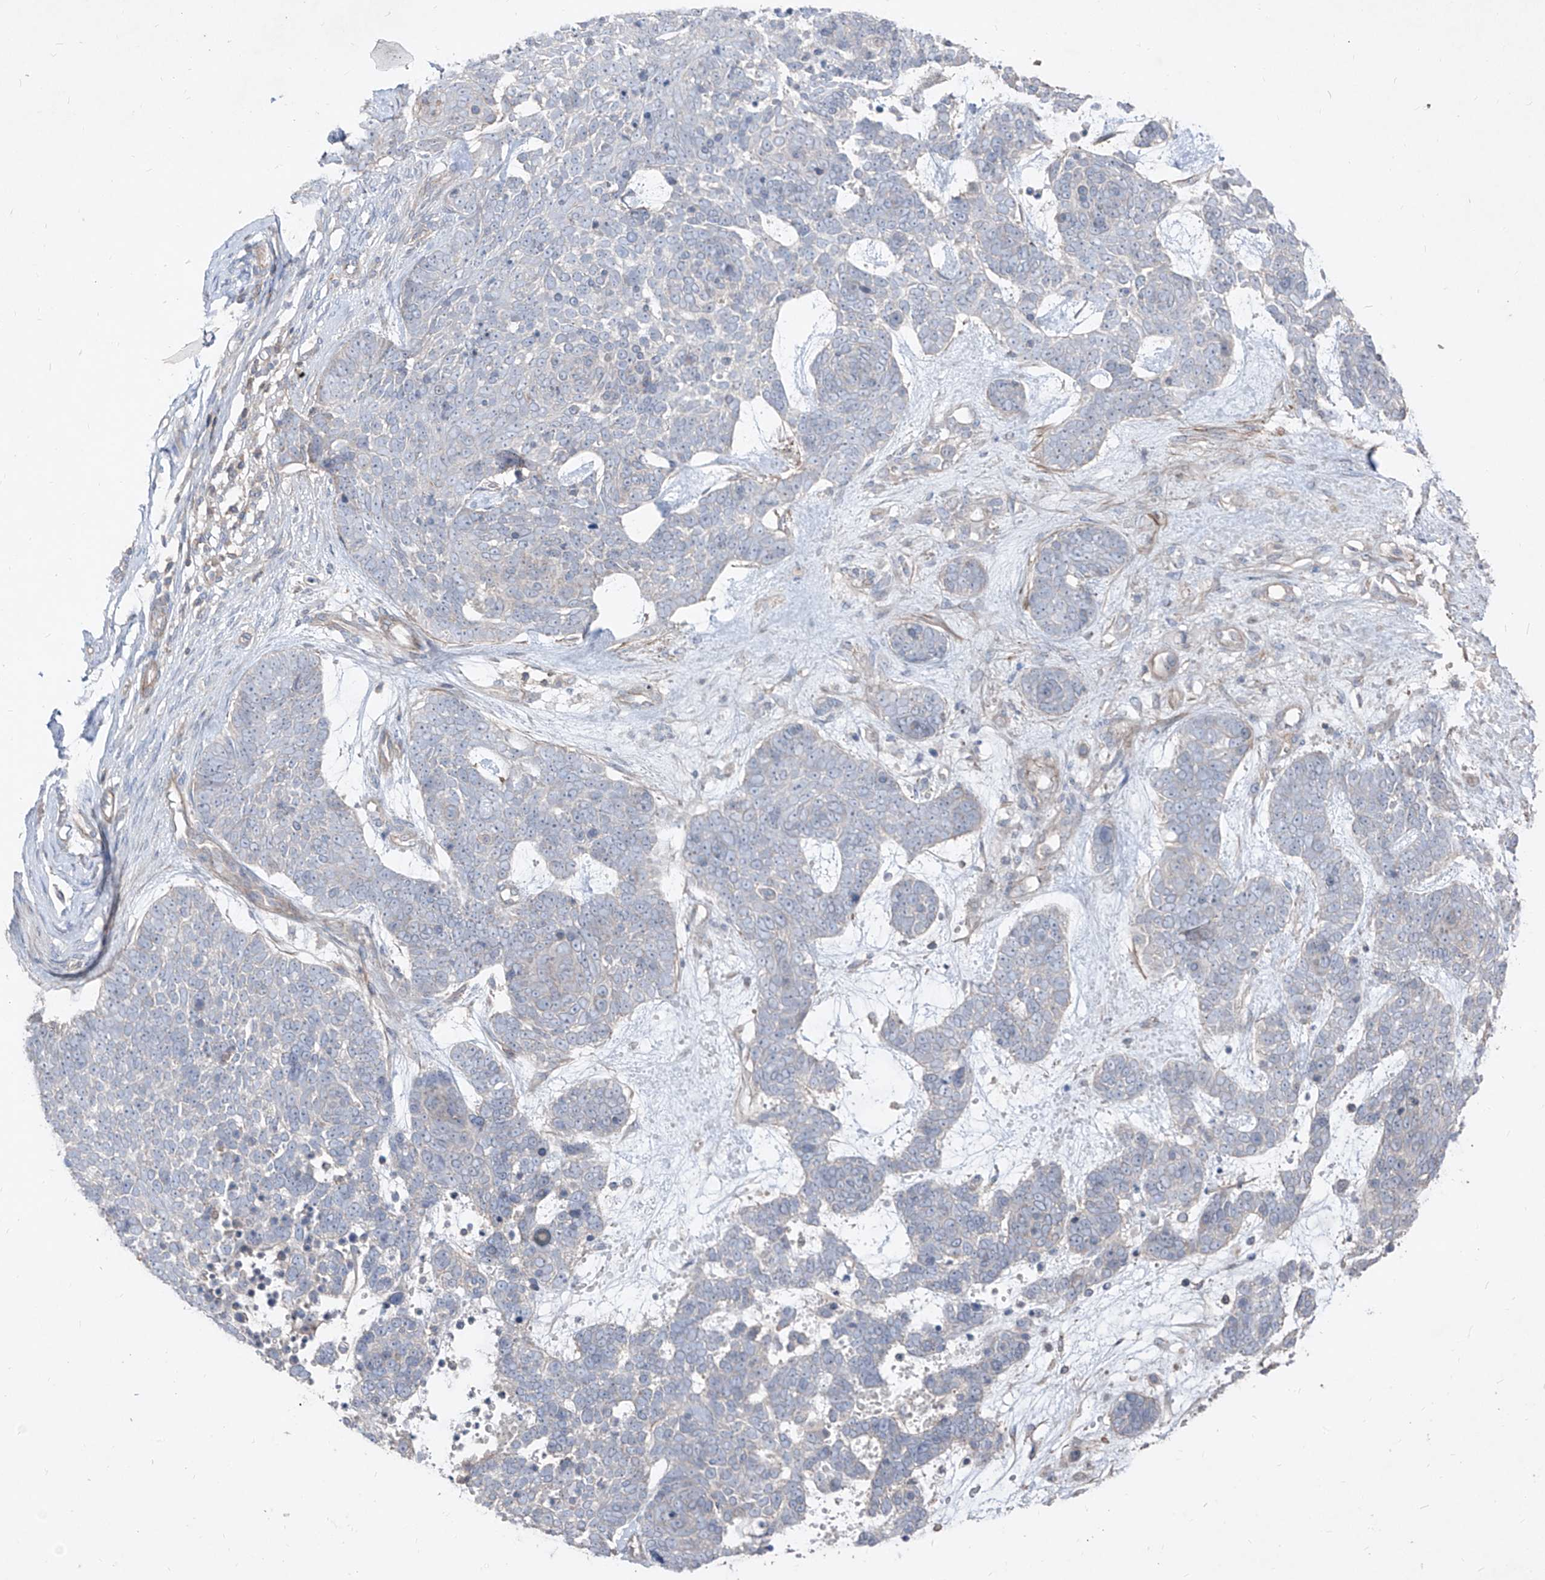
{"staining": {"intensity": "negative", "quantity": "none", "location": "none"}, "tissue": "skin cancer", "cell_type": "Tumor cells", "image_type": "cancer", "snomed": [{"axis": "morphology", "description": "Basal cell carcinoma"}, {"axis": "topography", "description": "Skin"}], "caption": "Immunohistochemistry of skin cancer shows no expression in tumor cells. The staining was performed using DAB (3,3'-diaminobenzidine) to visualize the protein expression in brown, while the nuclei were stained in blue with hematoxylin (Magnification: 20x).", "gene": "UFD1", "patient": {"sex": "female", "age": 81}}